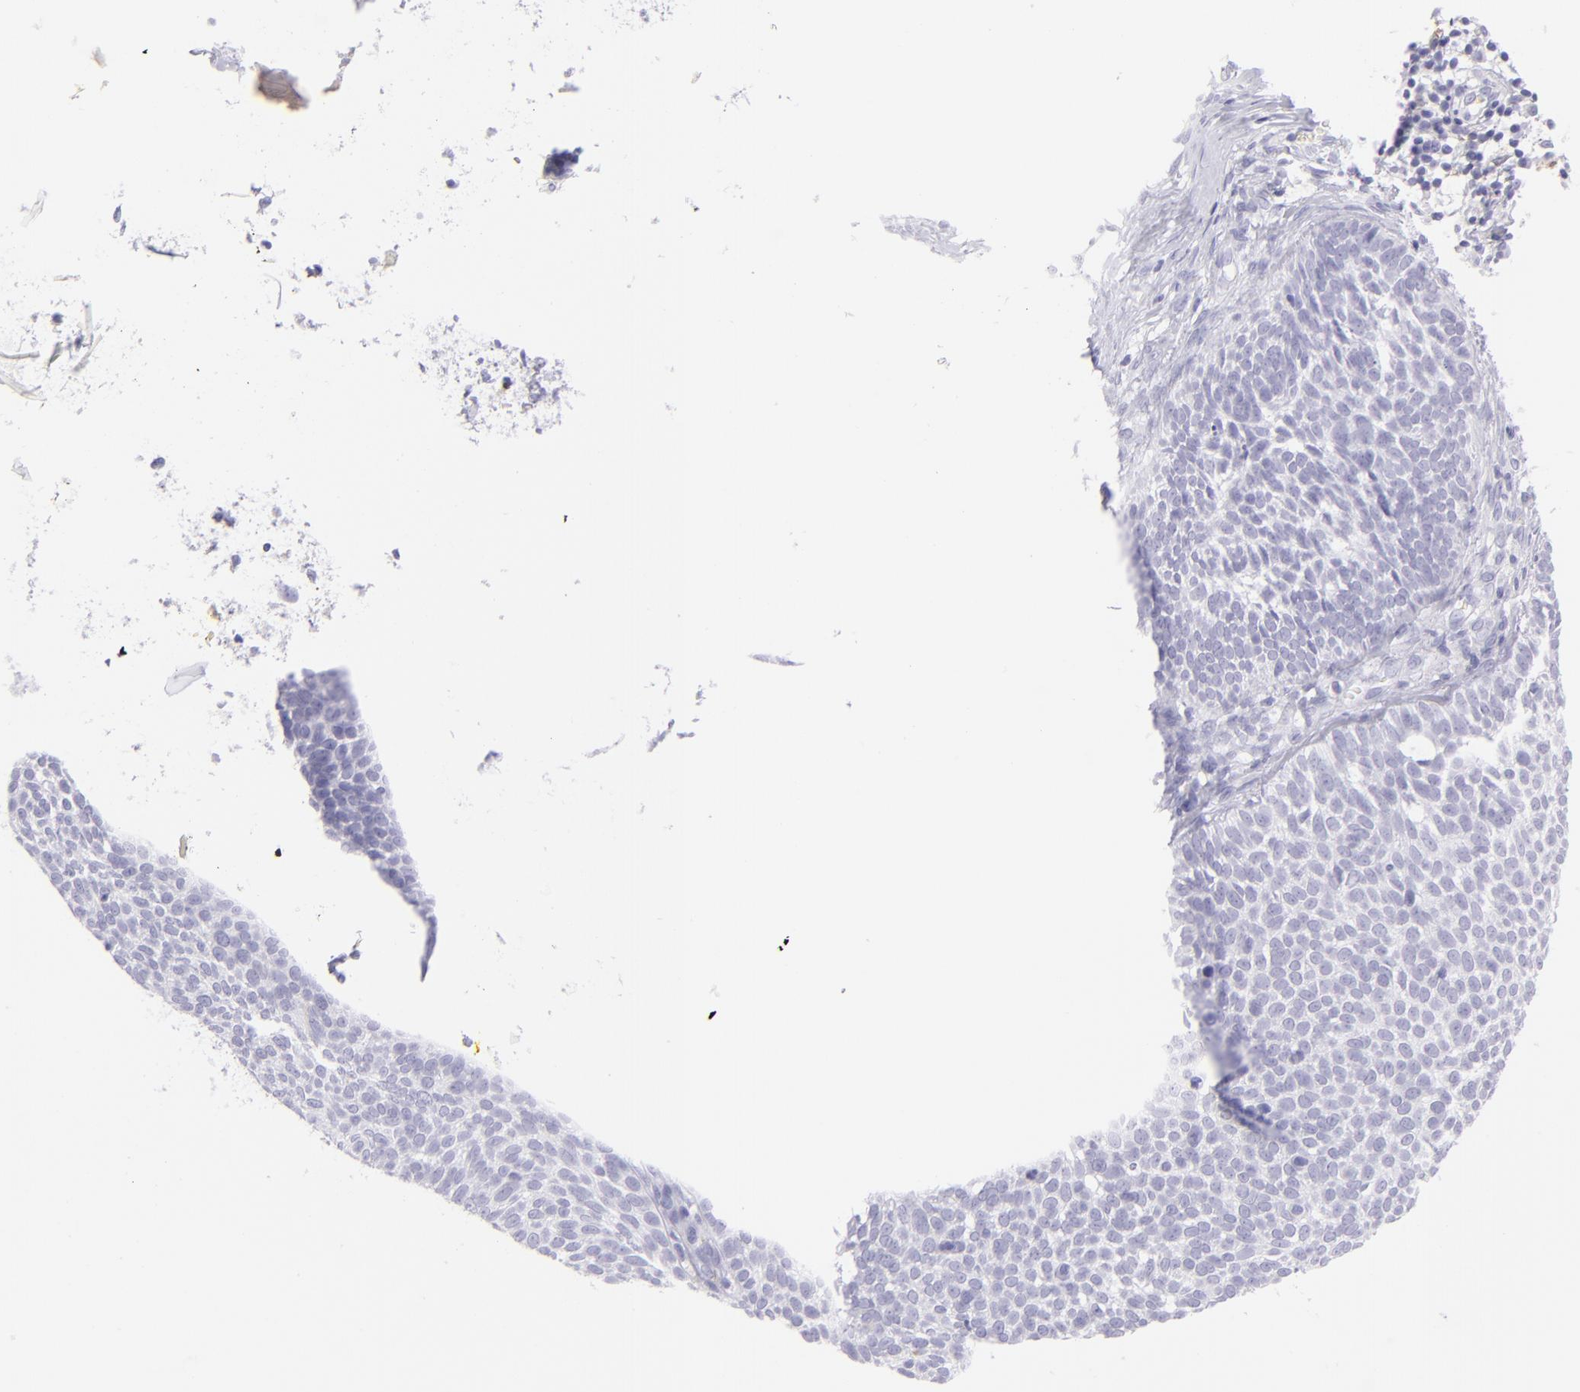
{"staining": {"intensity": "negative", "quantity": "none", "location": "none"}, "tissue": "skin cancer", "cell_type": "Tumor cells", "image_type": "cancer", "snomed": [{"axis": "morphology", "description": "Basal cell carcinoma"}, {"axis": "topography", "description": "Skin"}], "caption": "IHC of human skin basal cell carcinoma shows no expression in tumor cells.", "gene": "CD72", "patient": {"sex": "male", "age": 63}}